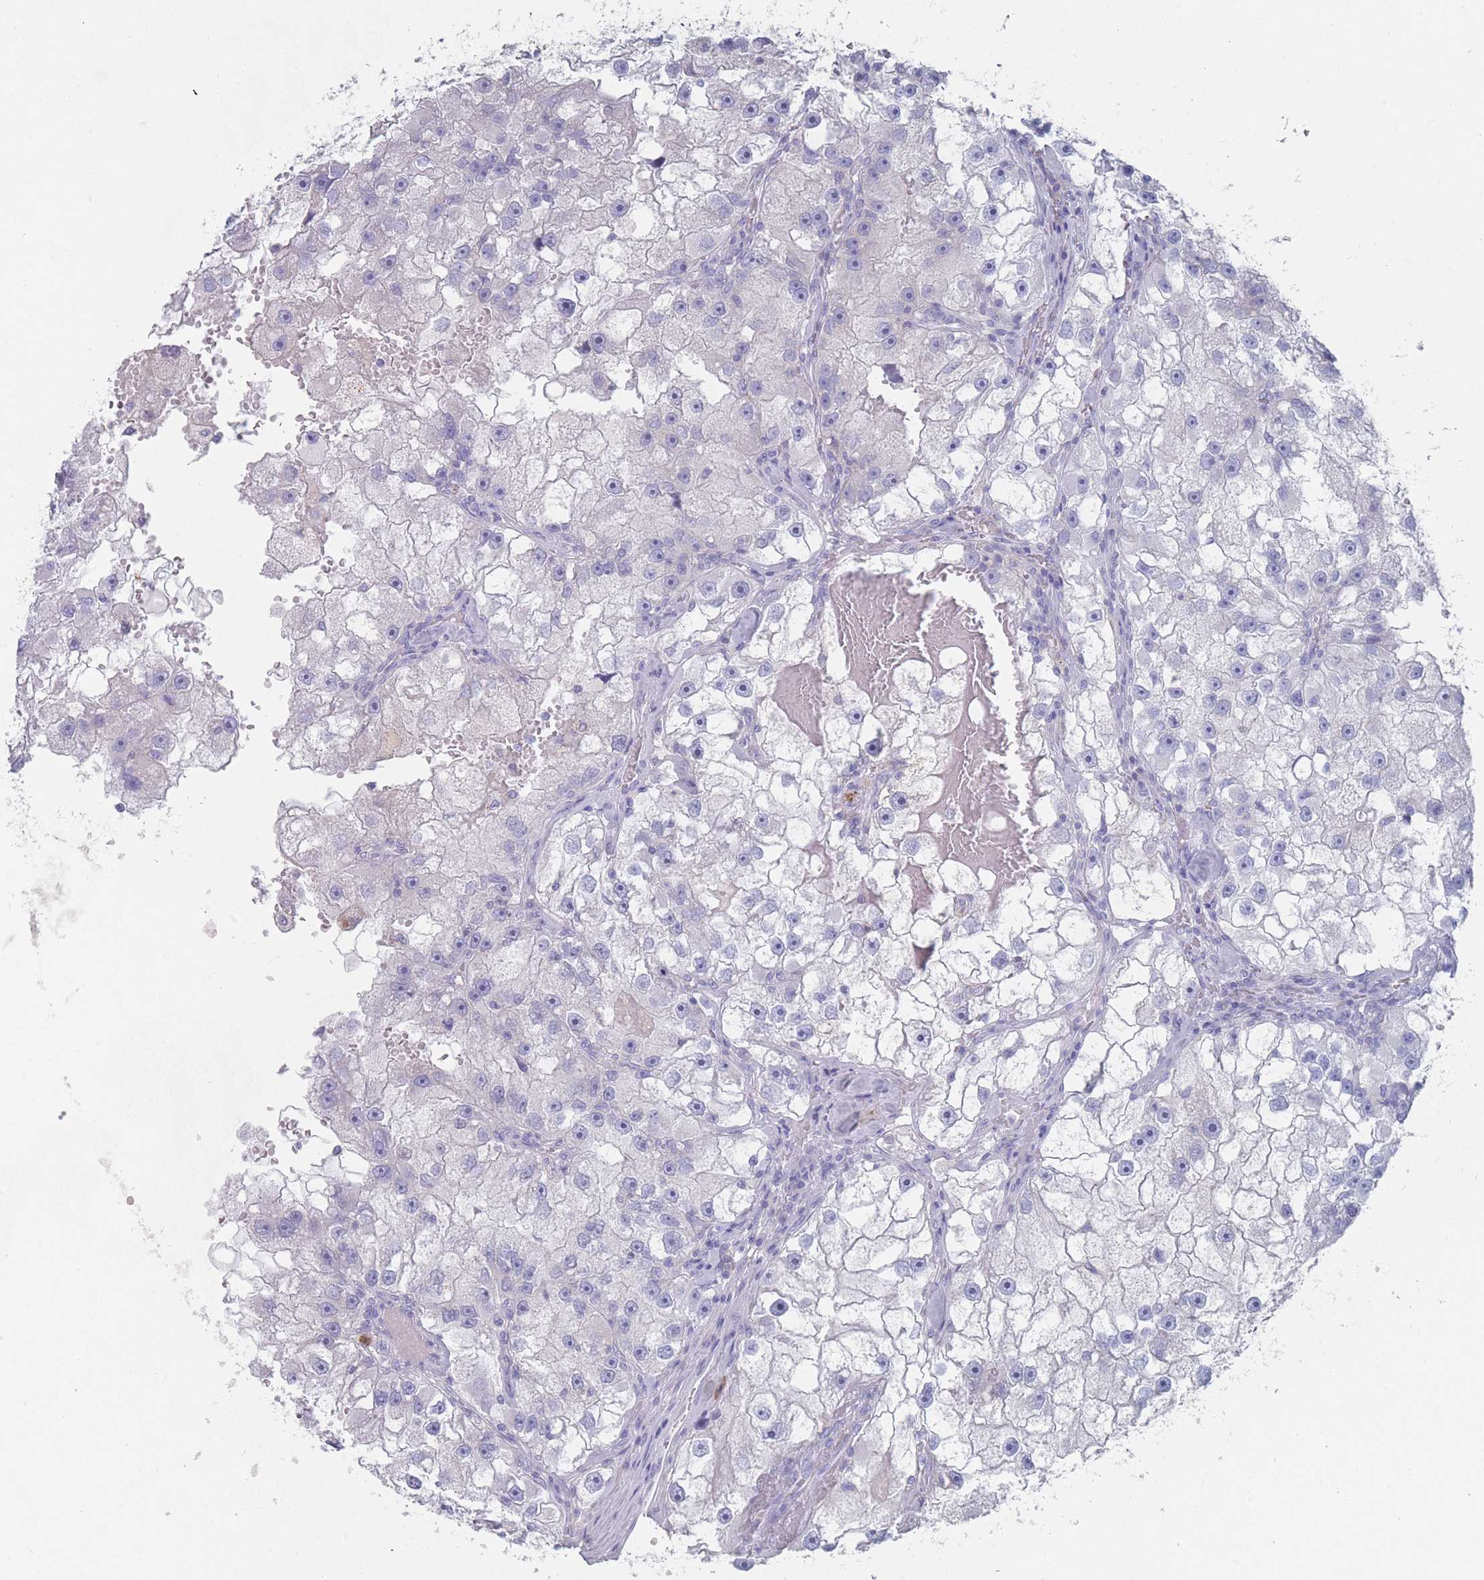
{"staining": {"intensity": "negative", "quantity": "none", "location": "none"}, "tissue": "renal cancer", "cell_type": "Tumor cells", "image_type": "cancer", "snomed": [{"axis": "morphology", "description": "Adenocarcinoma, NOS"}, {"axis": "topography", "description": "Kidney"}], "caption": "Immunohistochemistry (IHC) of human adenocarcinoma (renal) shows no positivity in tumor cells. (Stains: DAB immunohistochemistry with hematoxylin counter stain, Microscopy: brightfield microscopy at high magnification).", "gene": "ATP1A3", "patient": {"sex": "male", "age": 63}}